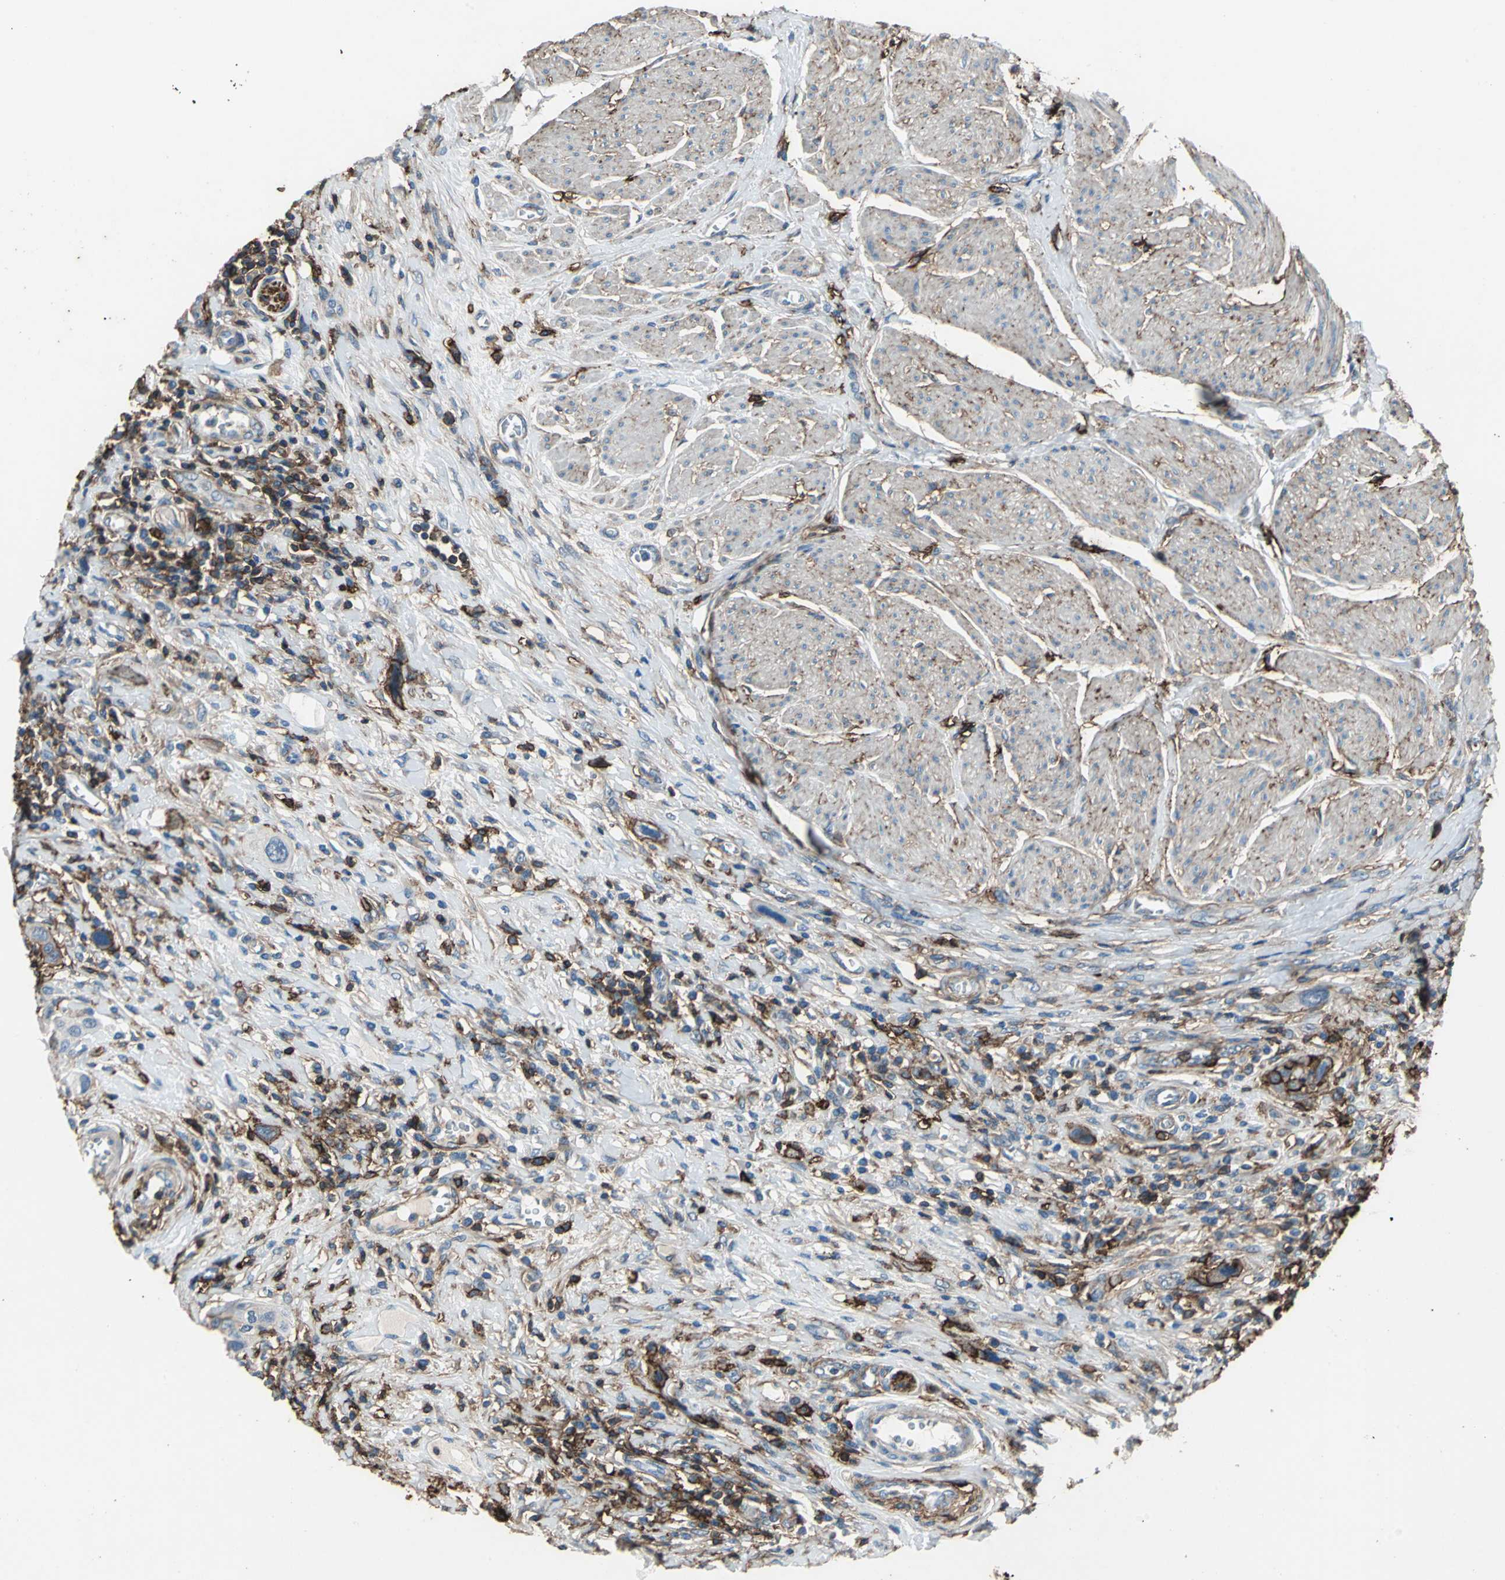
{"staining": {"intensity": "weak", "quantity": "<25%", "location": "cytoplasmic/membranous"}, "tissue": "urothelial cancer", "cell_type": "Tumor cells", "image_type": "cancer", "snomed": [{"axis": "morphology", "description": "Urothelial carcinoma, High grade"}, {"axis": "topography", "description": "Urinary bladder"}], "caption": "A photomicrograph of human high-grade urothelial carcinoma is negative for staining in tumor cells.", "gene": "CD44", "patient": {"sex": "male", "age": 50}}